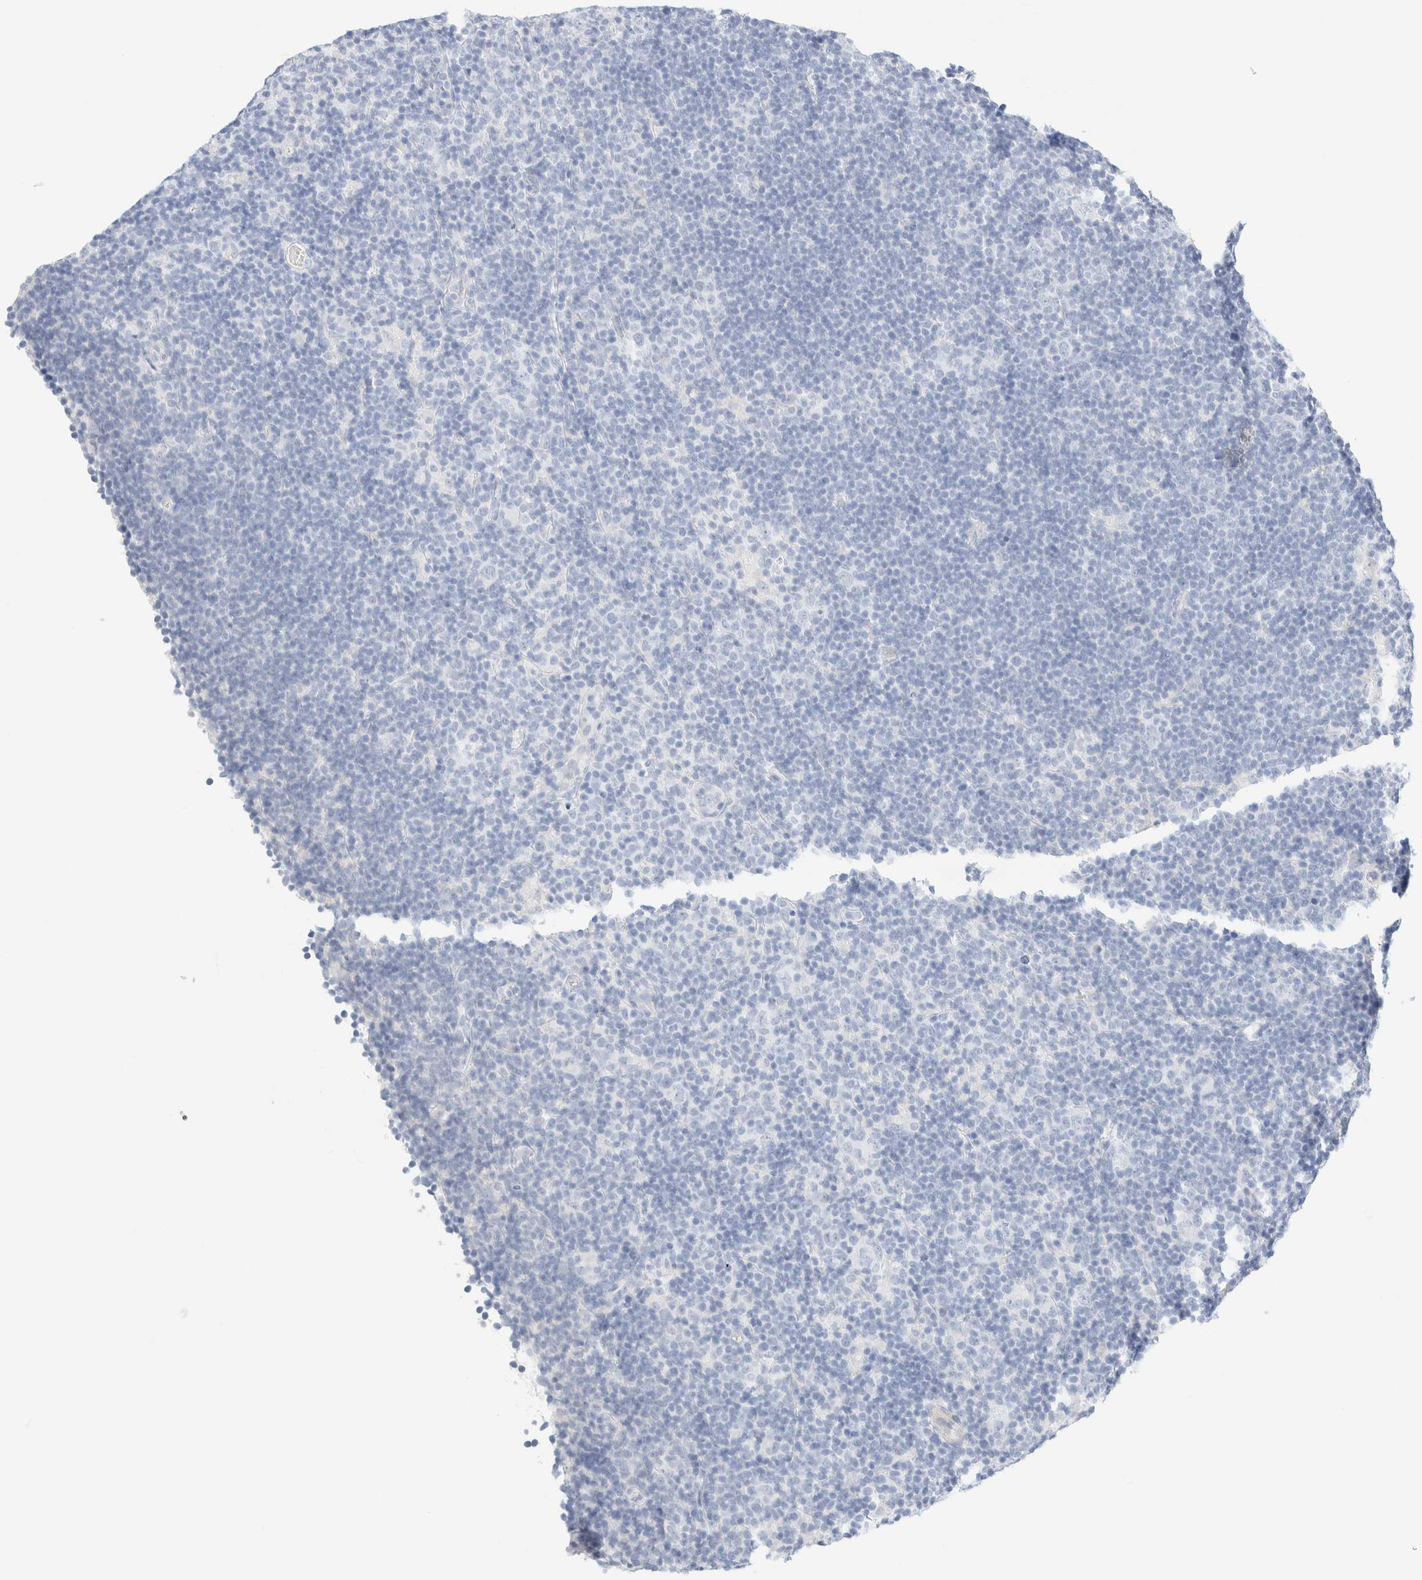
{"staining": {"intensity": "negative", "quantity": "none", "location": "none"}, "tissue": "lymphoma", "cell_type": "Tumor cells", "image_type": "cancer", "snomed": [{"axis": "morphology", "description": "Hodgkin's disease, NOS"}, {"axis": "topography", "description": "Lymph node"}], "caption": "An IHC image of Hodgkin's disease is shown. There is no staining in tumor cells of Hodgkin's disease.", "gene": "DPYS", "patient": {"sex": "female", "age": 57}}